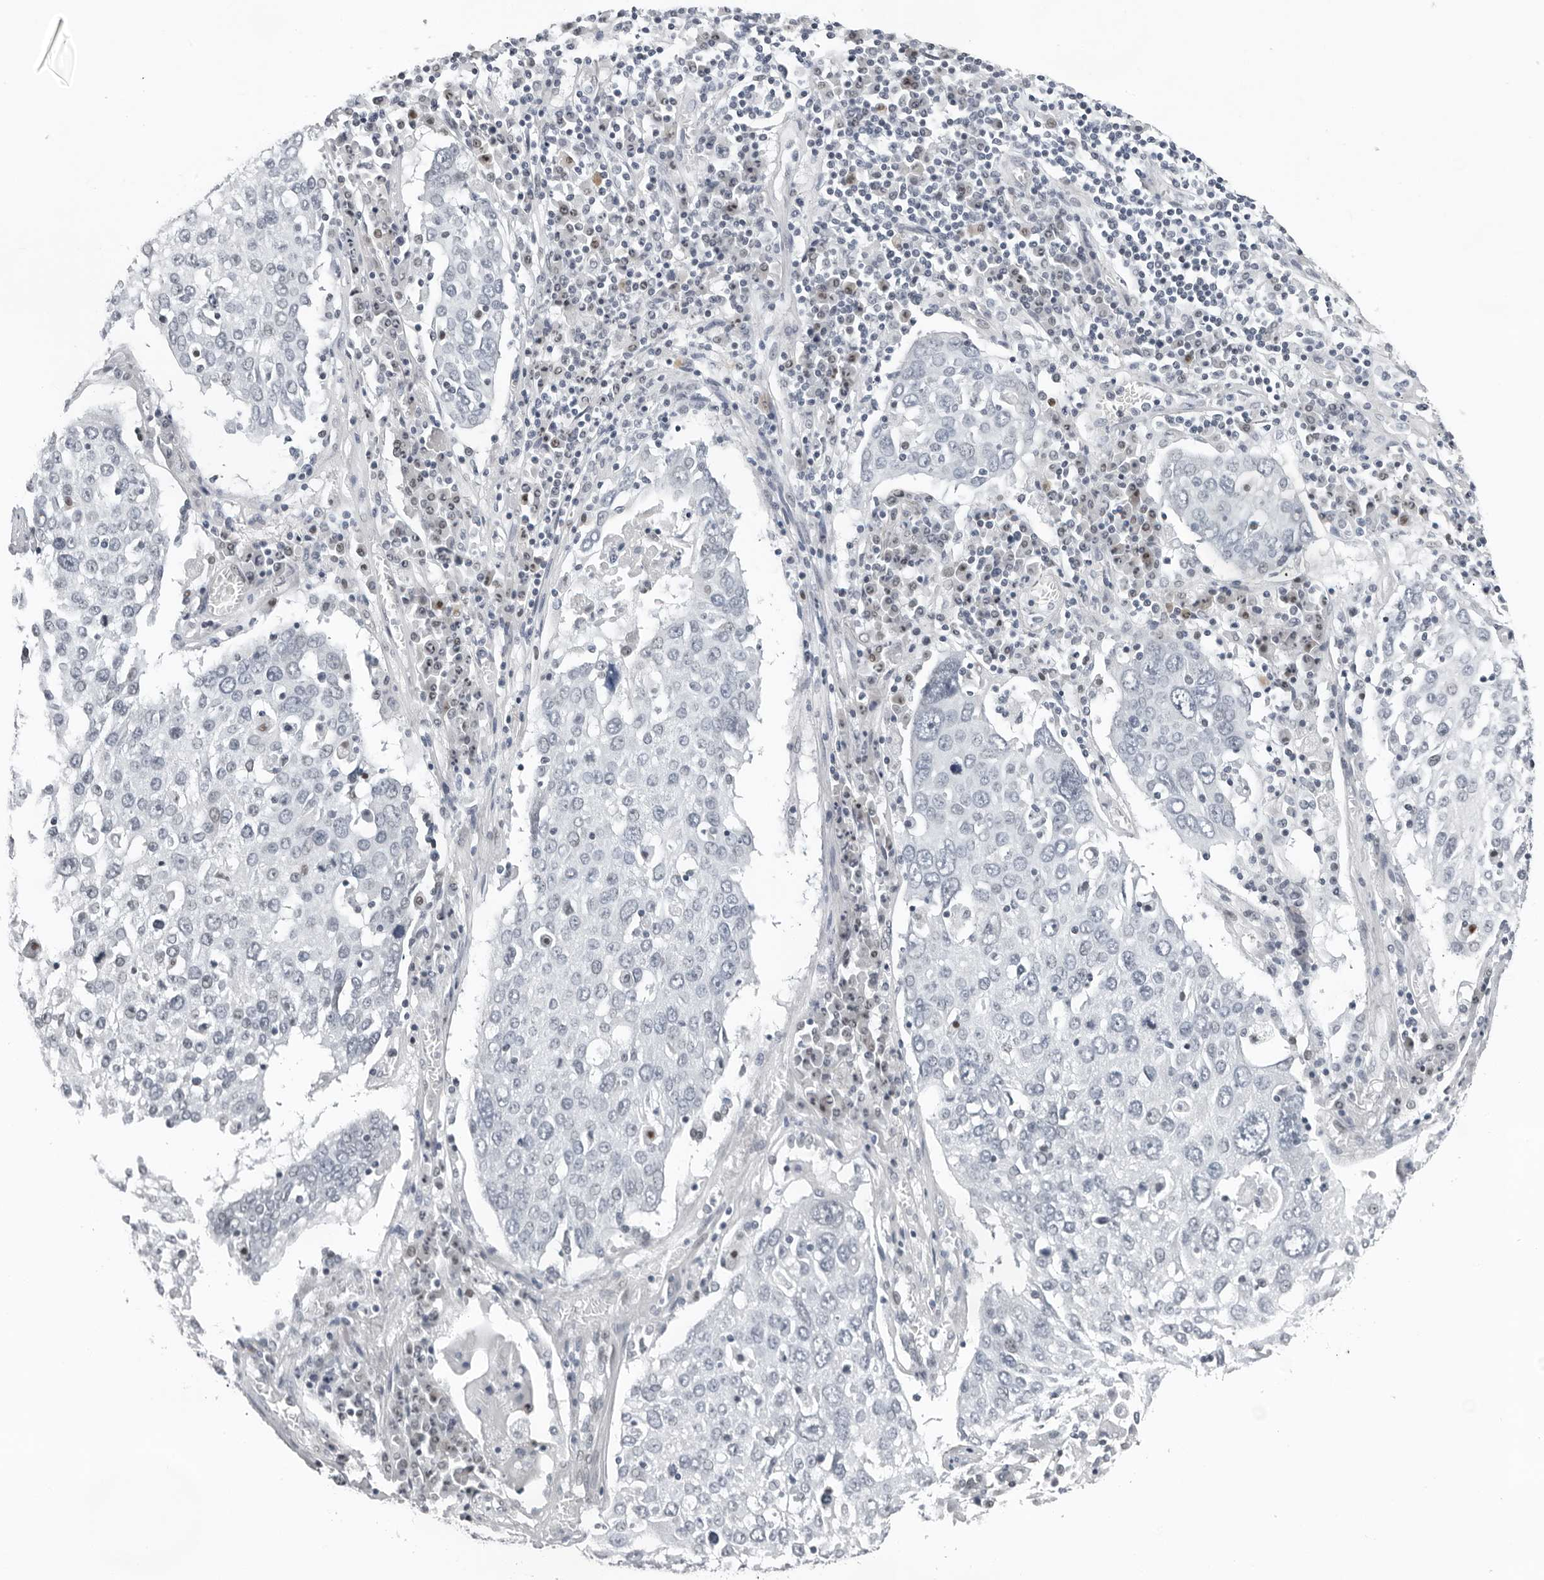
{"staining": {"intensity": "negative", "quantity": "none", "location": "none"}, "tissue": "lung cancer", "cell_type": "Tumor cells", "image_type": "cancer", "snomed": [{"axis": "morphology", "description": "Squamous cell carcinoma, NOS"}, {"axis": "topography", "description": "Lung"}], "caption": "Immunohistochemical staining of human lung cancer (squamous cell carcinoma) reveals no significant positivity in tumor cells. (DAB immunohistochemistry with hematoxylin counter stain).", "gene": "PPP1R42", "patient": {"sex": "male", "age": 65}}